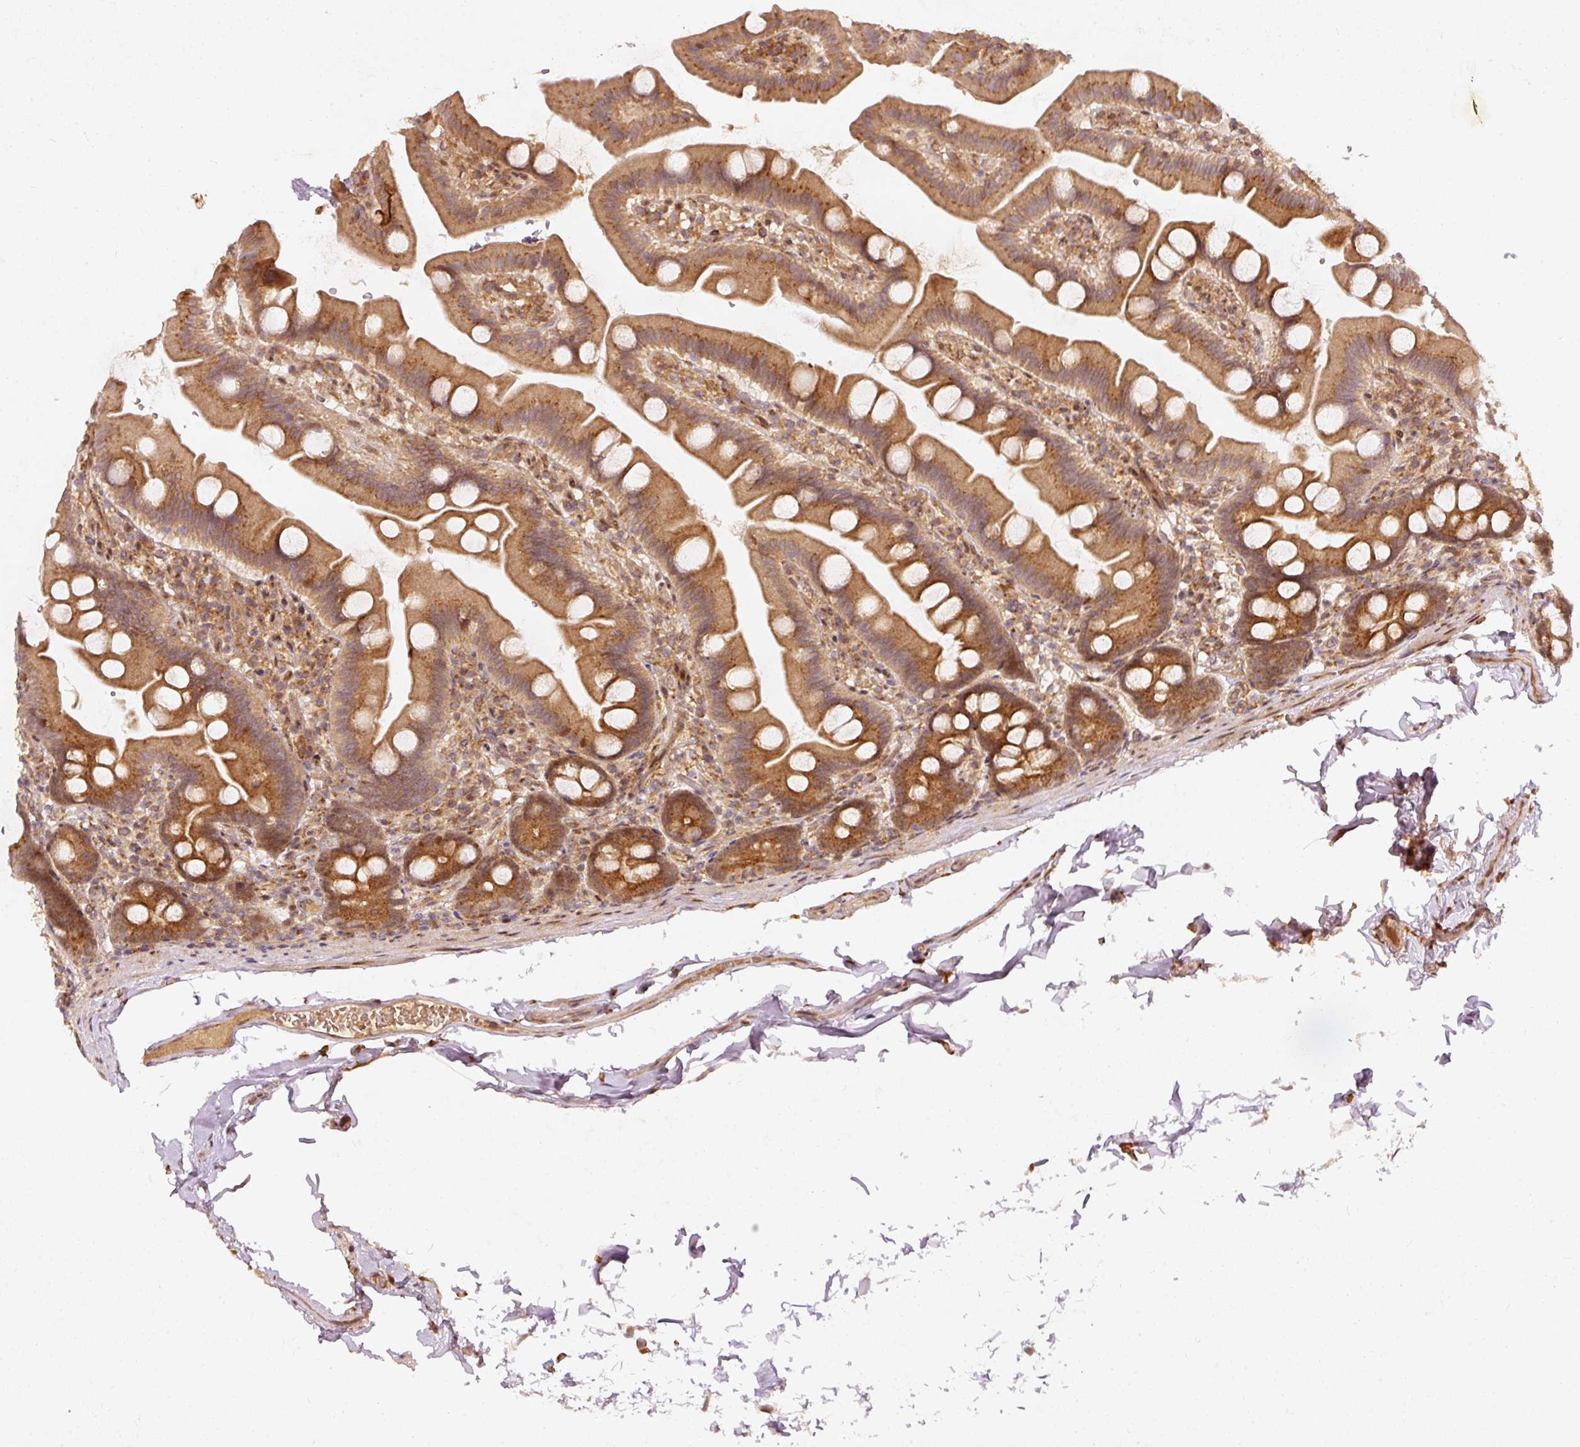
{"staining": {"intensity": "moderate", "quantity": ">75%", "location": "cytoplasmic/membranous"}, "tissue": "small intestine", "cell_type": "Glandular cells", "image_type": "normal", "snomed": [{"axis": "morphology", "description": "Normal tissue, NOS"}, {"axis": "topography", "description": "Small intestine"}], "caption": "Brown immunohistochemical staining in unremarkable human small intestine demonstrates moderate cytoplasmic/membranous staining in approximately >75% of glandular cells.", "gene": "ZNF580", "patient": {"sex": "female", "age": 68}}